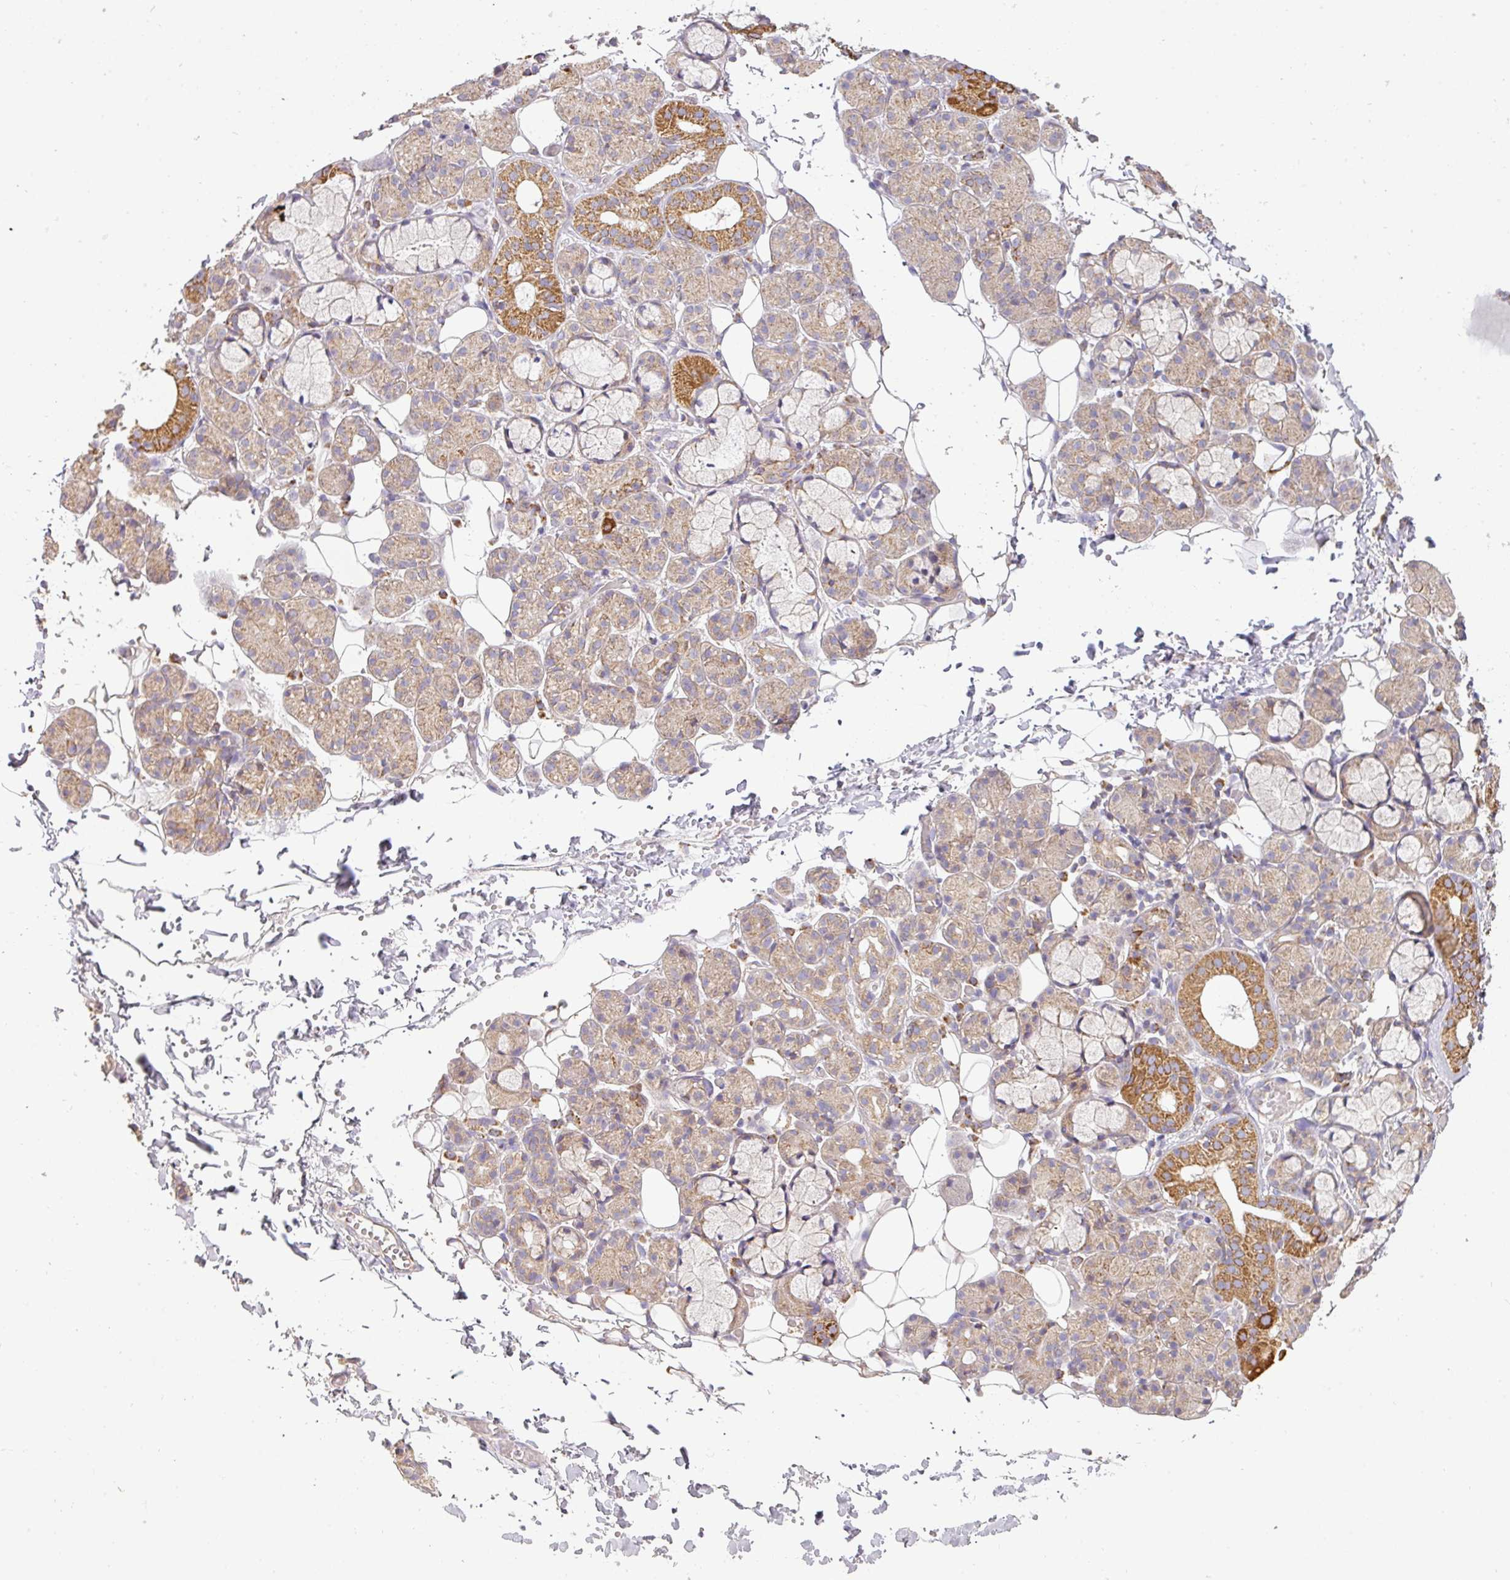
{"staining": {"intensity": "moderate", "quantity": "25%-75%", "location": "cytoplasmic/membranous"}, "tissue": "salivary gland", "cell_type": "Glandular cells", "image_type": "normal", "snomed": [{"axis": "morphology", "description": "Normal tissue, NOS"}, {"axis": "topography", "description": "Salivary gland"}], "caption": "A brown stain shows moderate cytoplasmic/membranous staining of a protein in glandular cells of unremarkable salivary gland. (DAB (3,3'-diaminobenzidine) IHC with brightfield microscopy, high magnification).", "gene": "ZNF211", "patient": {"sex": "male", "age": 63}}